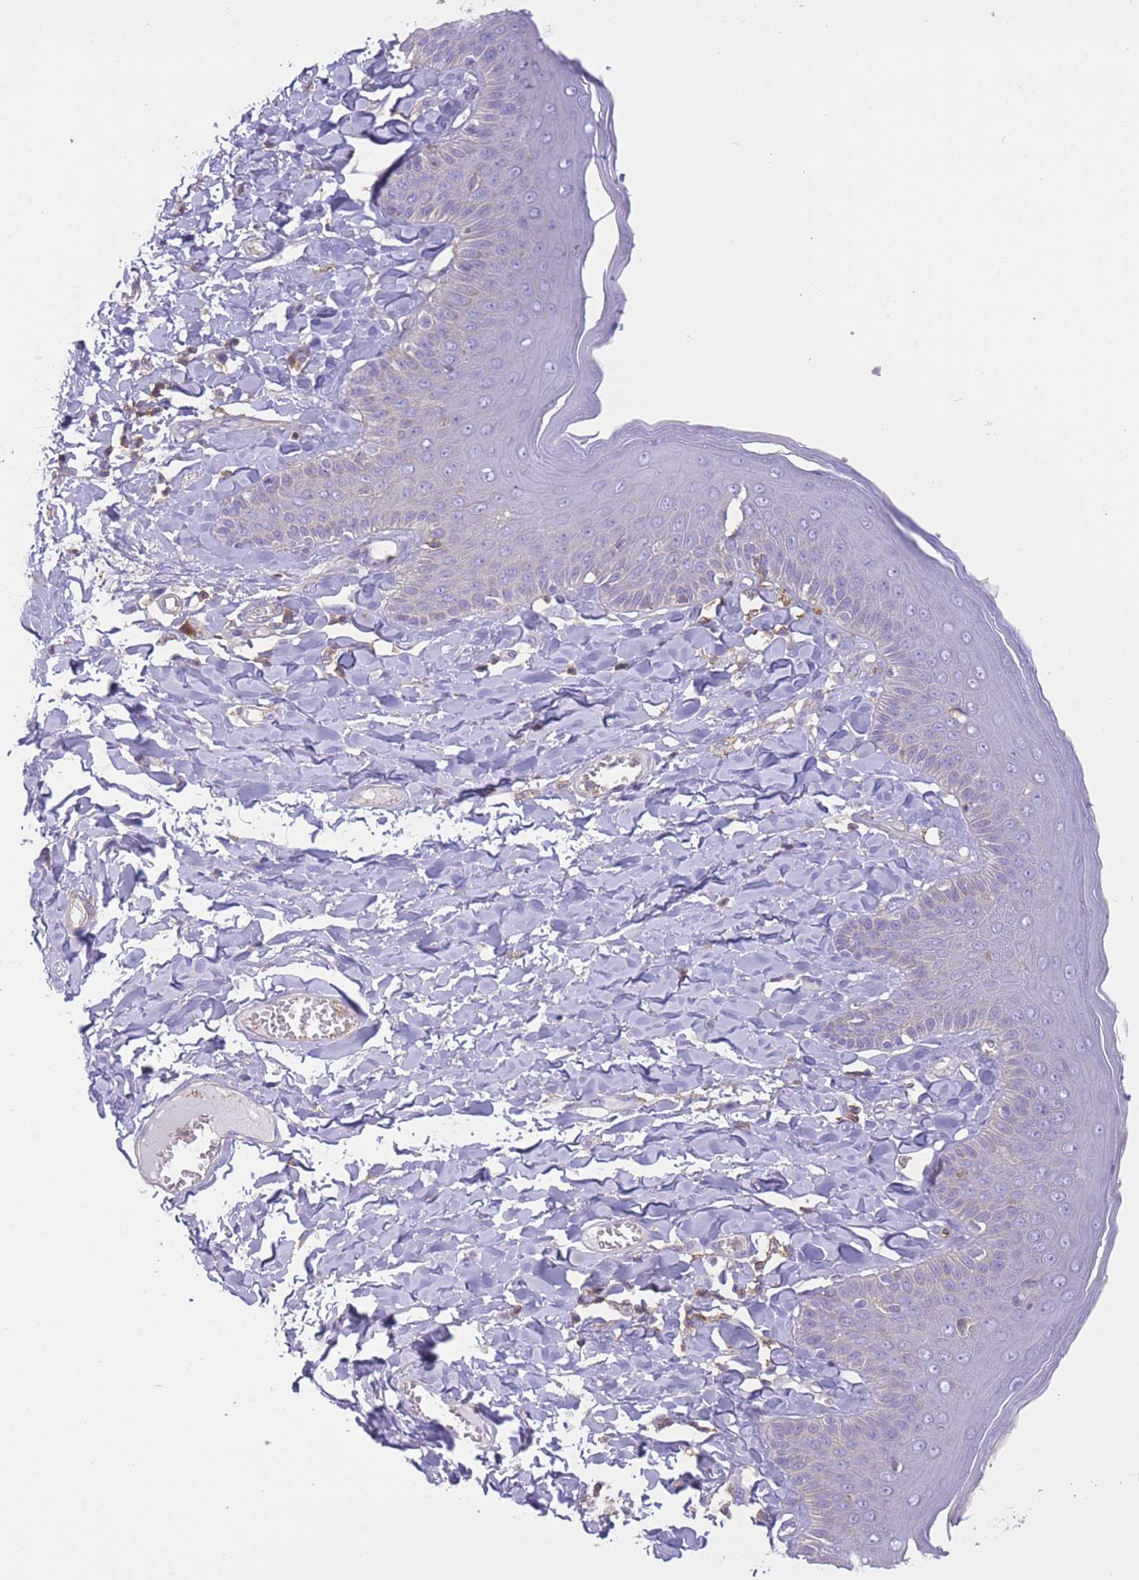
{"staining": {"intensity": "negative", "quantity": "none", "location": "none"}, "tissue": "skin", "cell_type": "Epidermal cells", "image_type": "normal", "snomed": [{"axis": "morphology", "description": "Normal tissue, NOS"}, {"axis": "topography", "description": "Anal"}], "caption": "Benign skin was stained to show a protein in brown. There is no significant staining in epidermal cells. Brightfield microscopy of immunohistochemistry (IHC) stained with DAB (brown) and hematoxylin (blue), captured at high magnification.", "gene": "PDHA1", "patient": {"sex": "male", "age": 69}}